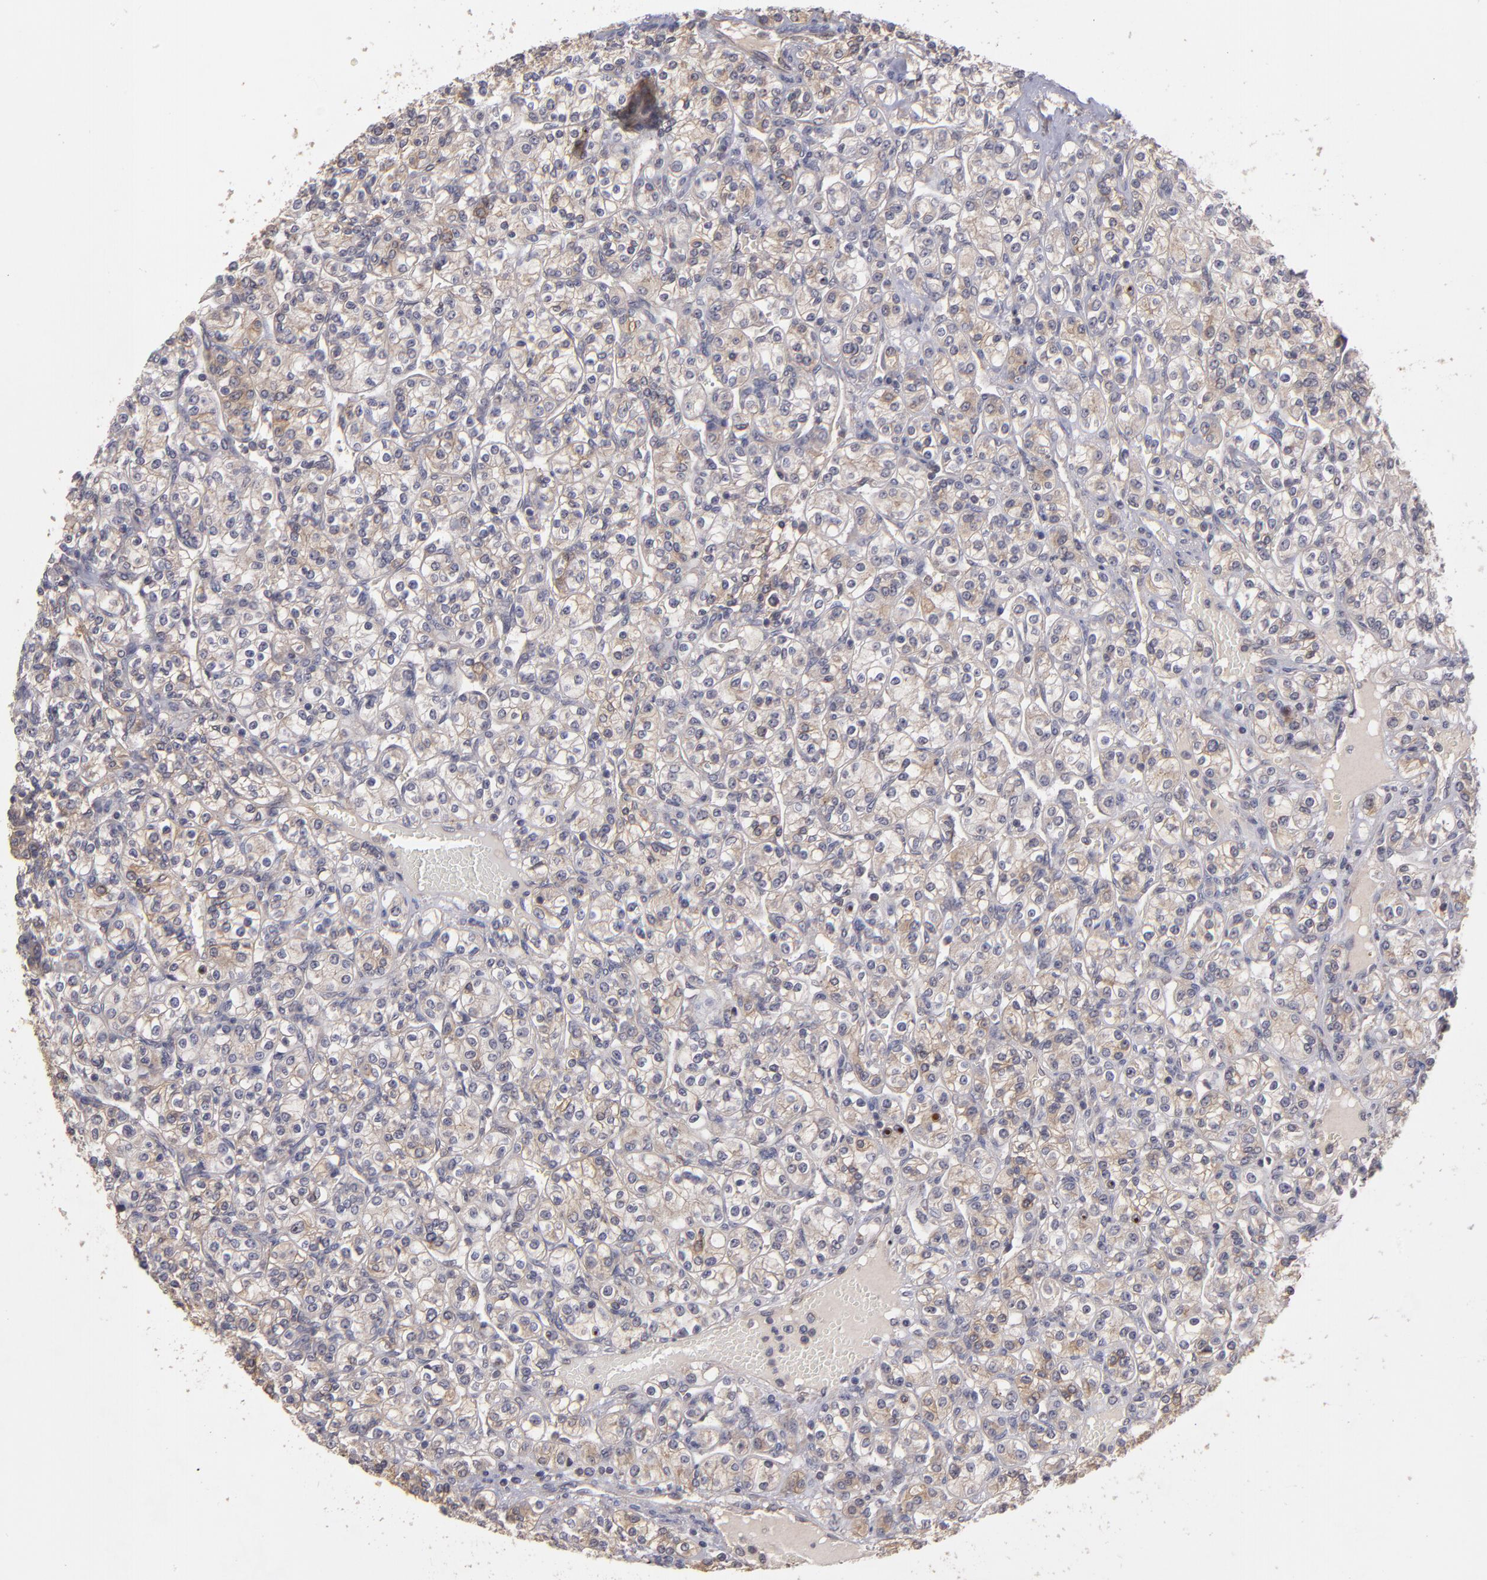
{"staining": {"intensity": "weak", "quantity": "25%-75%", "location": "cytoplasmic/membranous"}, "tissue": "renal cancer", "cell_type": "Tumor cells", "image_type": "cancer", "snomed": [{"axis": "morphology", "description": "Adenocarcinoma, NOS"}, {"axis": "topography", "description": "Kidney"}], "caption": "Immunohistochemical staining of renal cancer (adenocarcinoma) shows weak cytoplasmic/membranous protein staining in approximately 25%-75% of tumor cells. The protein is stained brown, and the nuclei are stained in blue (DAB (3,3'-diaminobenzidine) IHC with brightfield microscopy, high magnification).", "gene": "CTSO", "patient": {"sex": "male", "age": 77}}